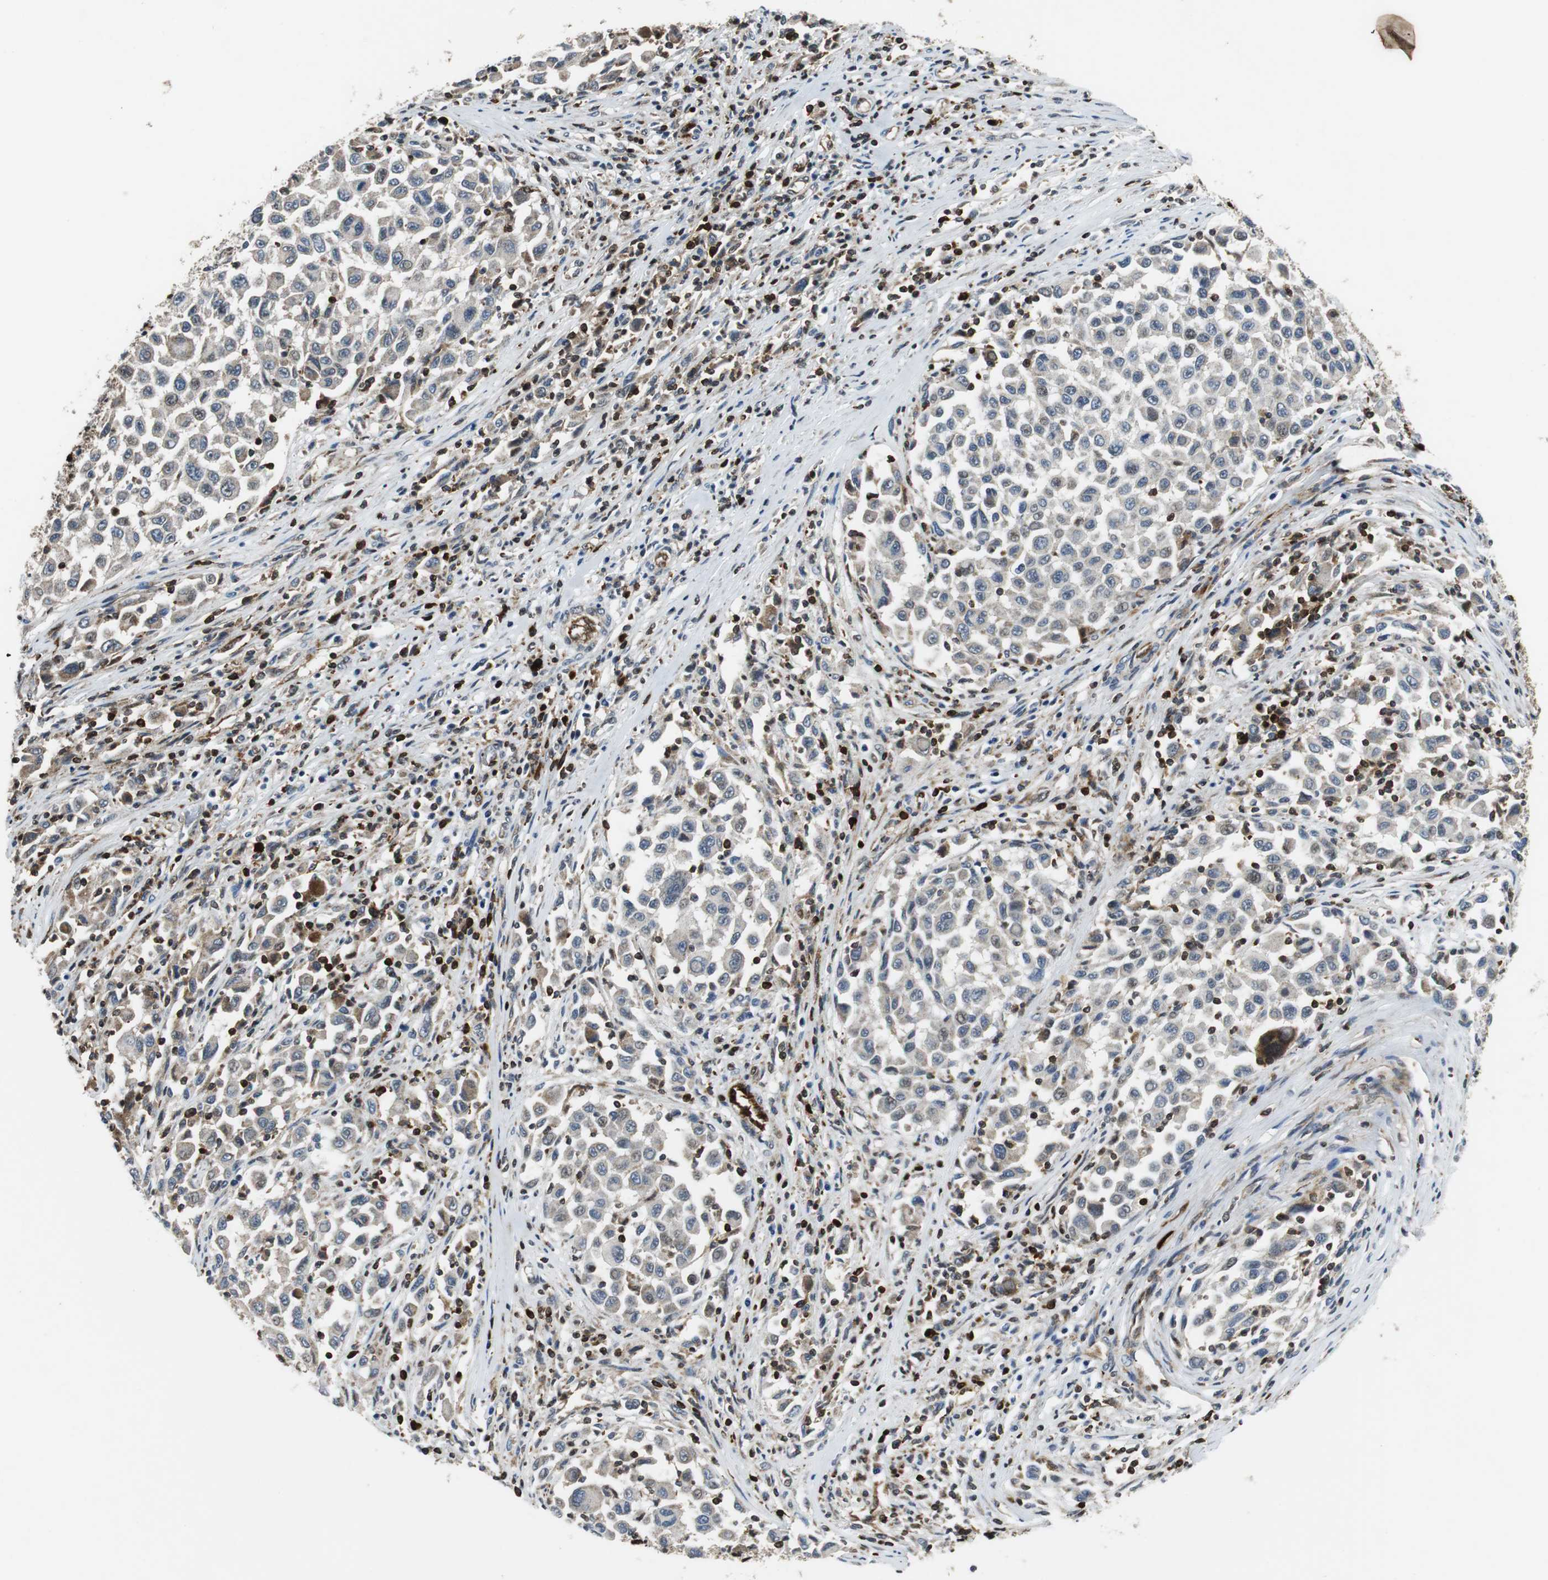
{"staining": {"intensity": "negative", "quantity": "none", "location": "none"}, "tissue": "melanoma", "cell_type": "Tumor cells", "image_type": "cancer", "snomed": [{"axis": "morphology", "description": "Malignant melanoma, Metastatic site"}, {"axis": "topography", "description": "Lymph node"}], "caption": "Immunohistochemical staining of human melanoma displays no significant staining in tumor cells. (DAB immunohistochemistry (IHC) with hematoxylin counter stain).", "gene": "TUBA4A", "patient": {"sex": "male", "age": 61}}